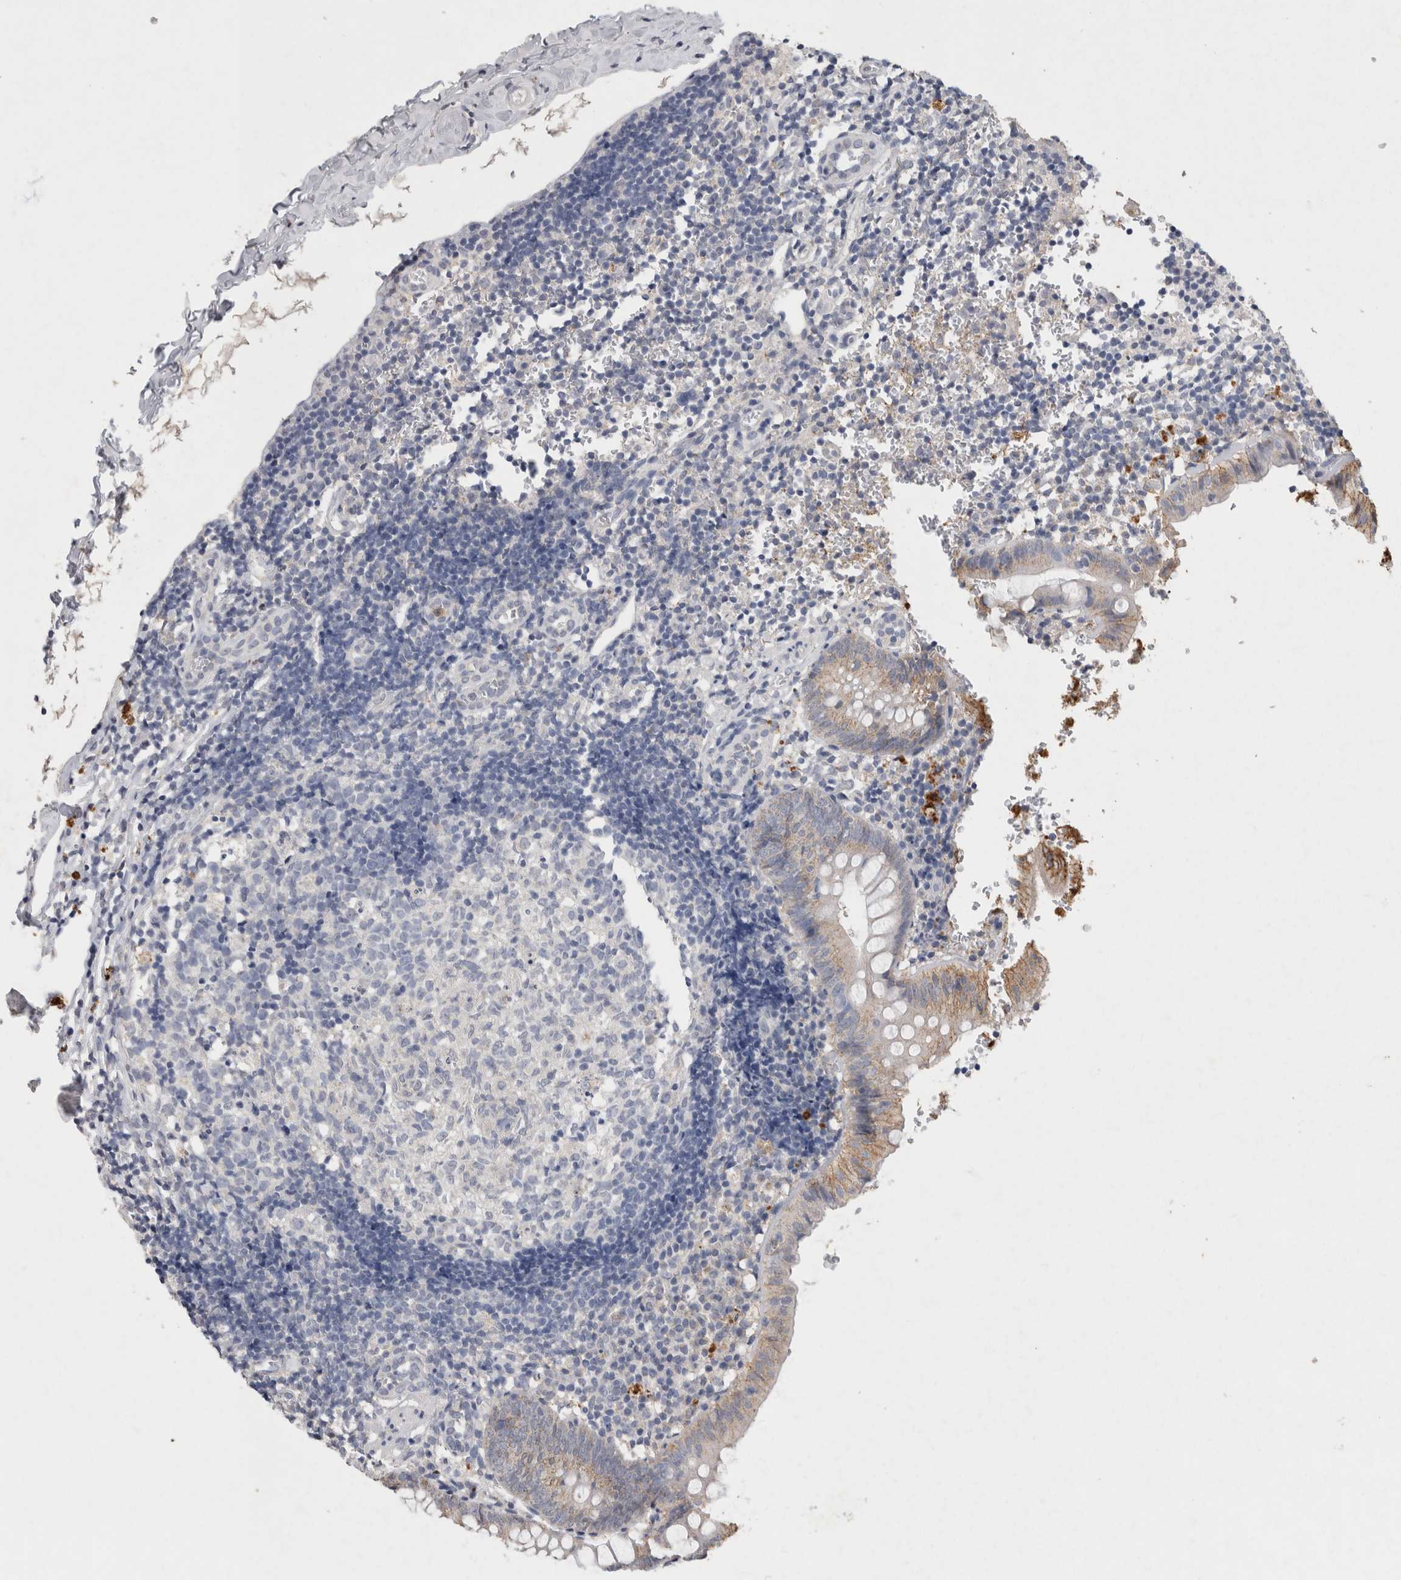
{"staining": {"intensity": "moderate", "quantity": "25%-75%", "location": "cytoplasmic/membranous"}, "tissue": "appendix", "cell_type": "Glandular cells", "image_type": "normal", "snomed": [{"axis": "morphology", "description": "Normal tissue, NOS"}, {"axis": "topography", "description": "Appendix"}], "caption": "Protein staining of unremarkable appendix exhibits moderate cytoplasmic/membranous expression in about 25%-75% of glandular cells. (DAB IHC, brown staining for protein, blue staining for nuclei).", "gene": "CNTFR", "patient": {"sex": "male", "age": 8}}